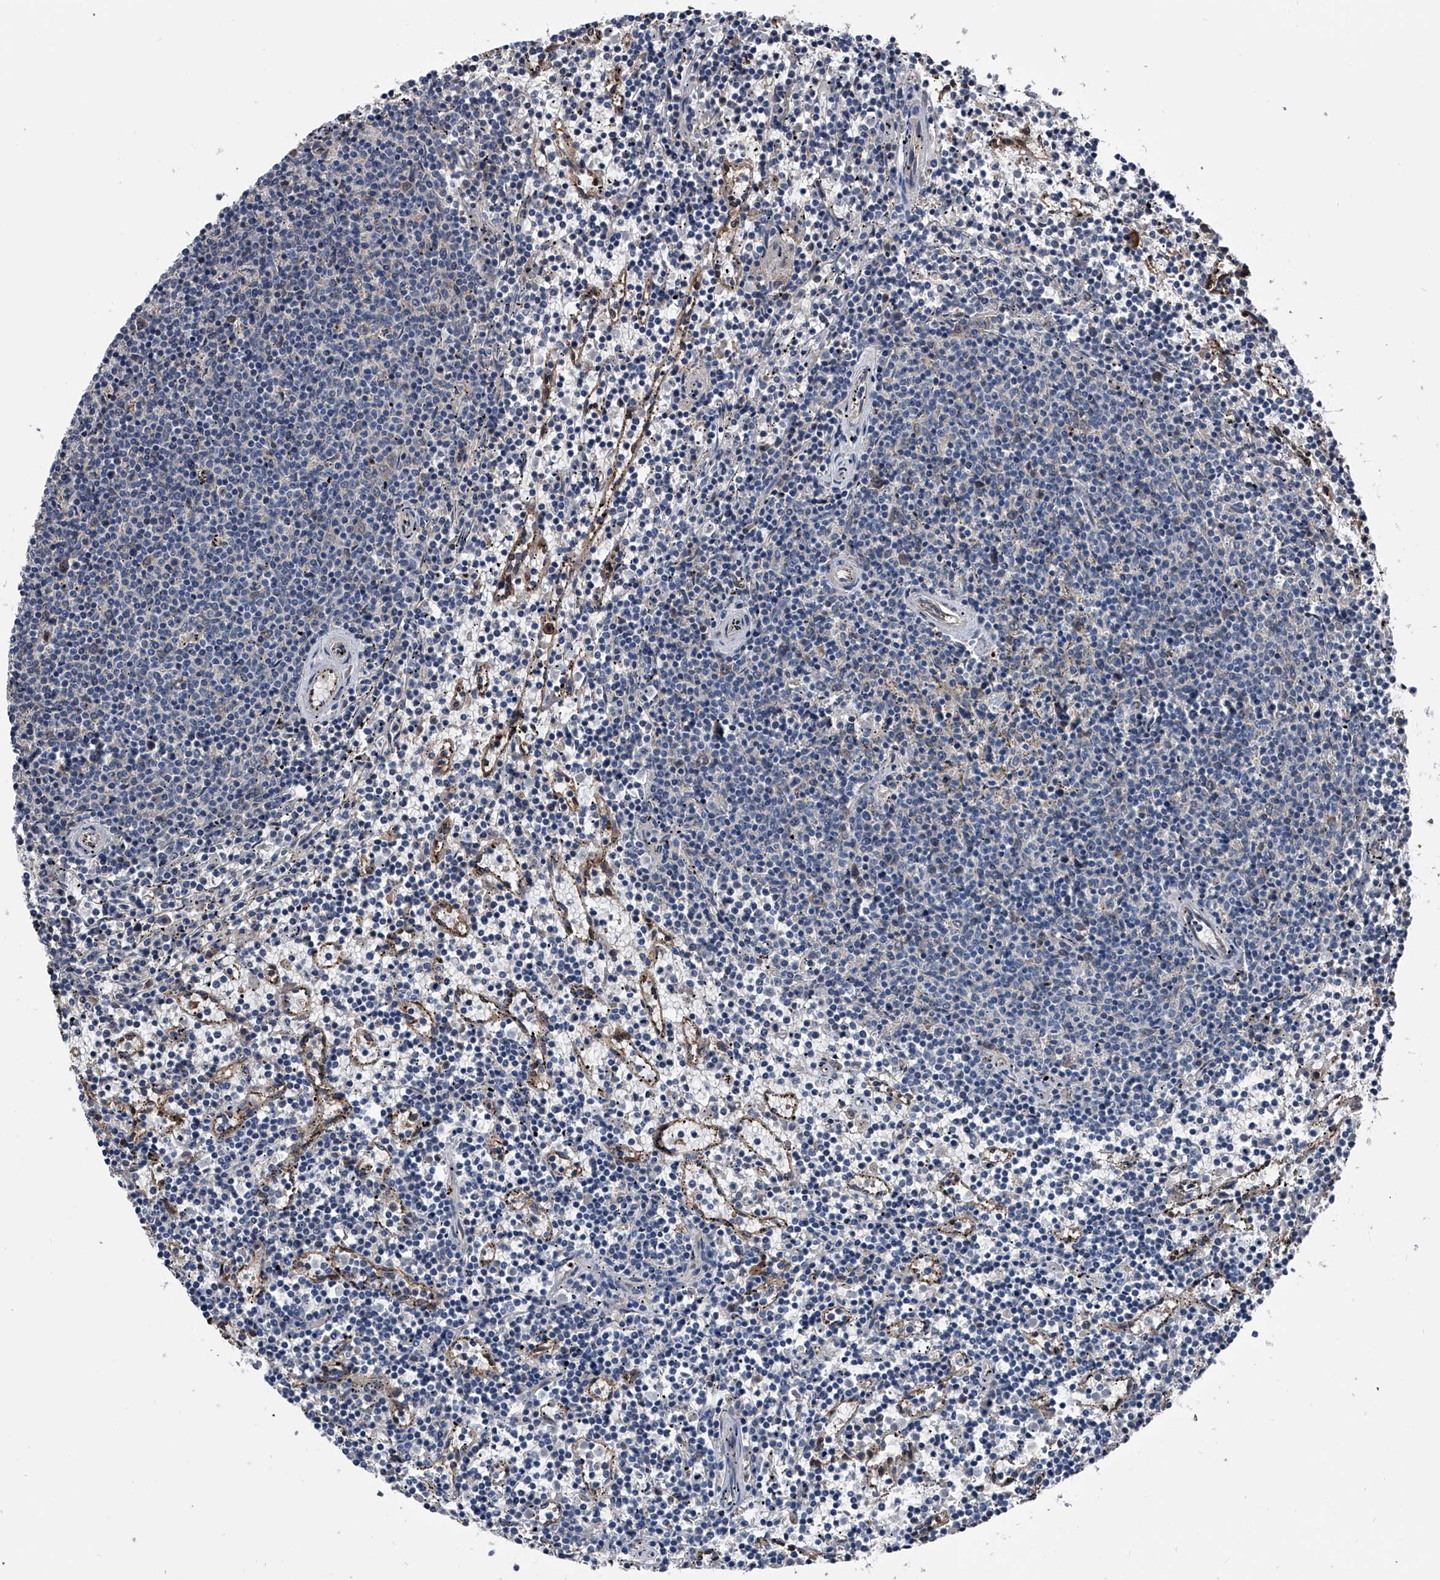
{"staining": {"intensity": "negative", "quantity": "none", "location": "none"}, "tissue": "lymphoma", "cell_type": "Tumor cells", "image_type": "cancer", "snomed": [{"axis": "morphology", "description": "Malignant lymphoma, non-Hodgkin's type, Low grade"}, {"axis": "topography", "description": "Spleen"}], "caption": "Tumor cells are negative for protein expression in human lymphoma.", "gene": "KIF13A", "patient": {"sex": "female", "age": 50}}